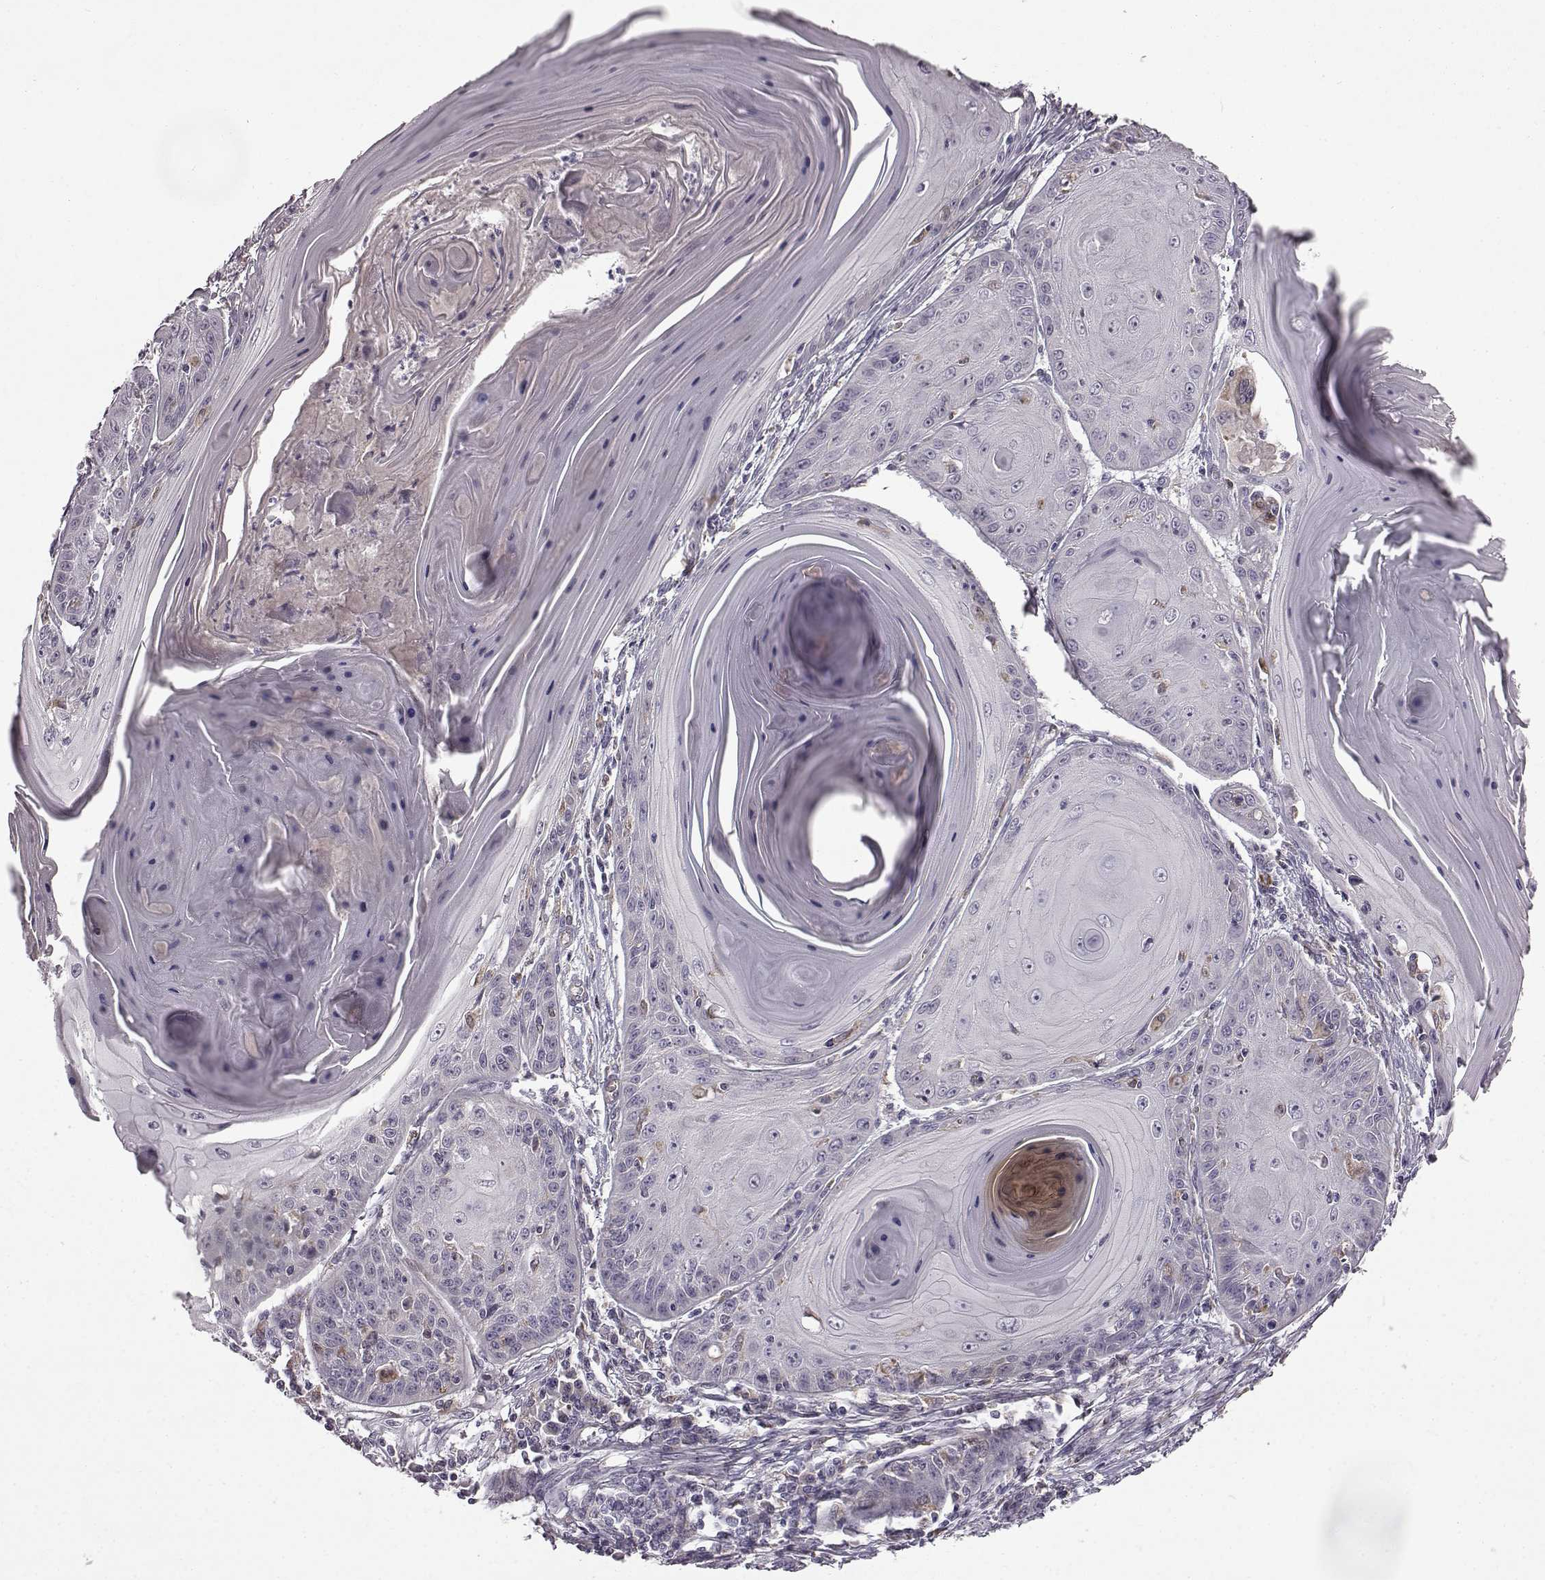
{"staining": {"intensity": "negative", "quantity": "none", "location": "none"}, "tissue": "skin cancer", "cell_type": "Tumor cells", "image_type": "cancer", "snomed": [{"axis": "morphology", "description": "Squamous cell carcinoma, NOS"}, {"axis": "topography", "description": "Skin"}, {"axis": "topography", "description": "Vulva"}], "caption": "This is an IHC micrograph of human skin cancer (squamous cell carcinoma). There is no staining in tumor cells.", "gene": "B3GNT6", "patient": {"sex": "female", "age": 85}}